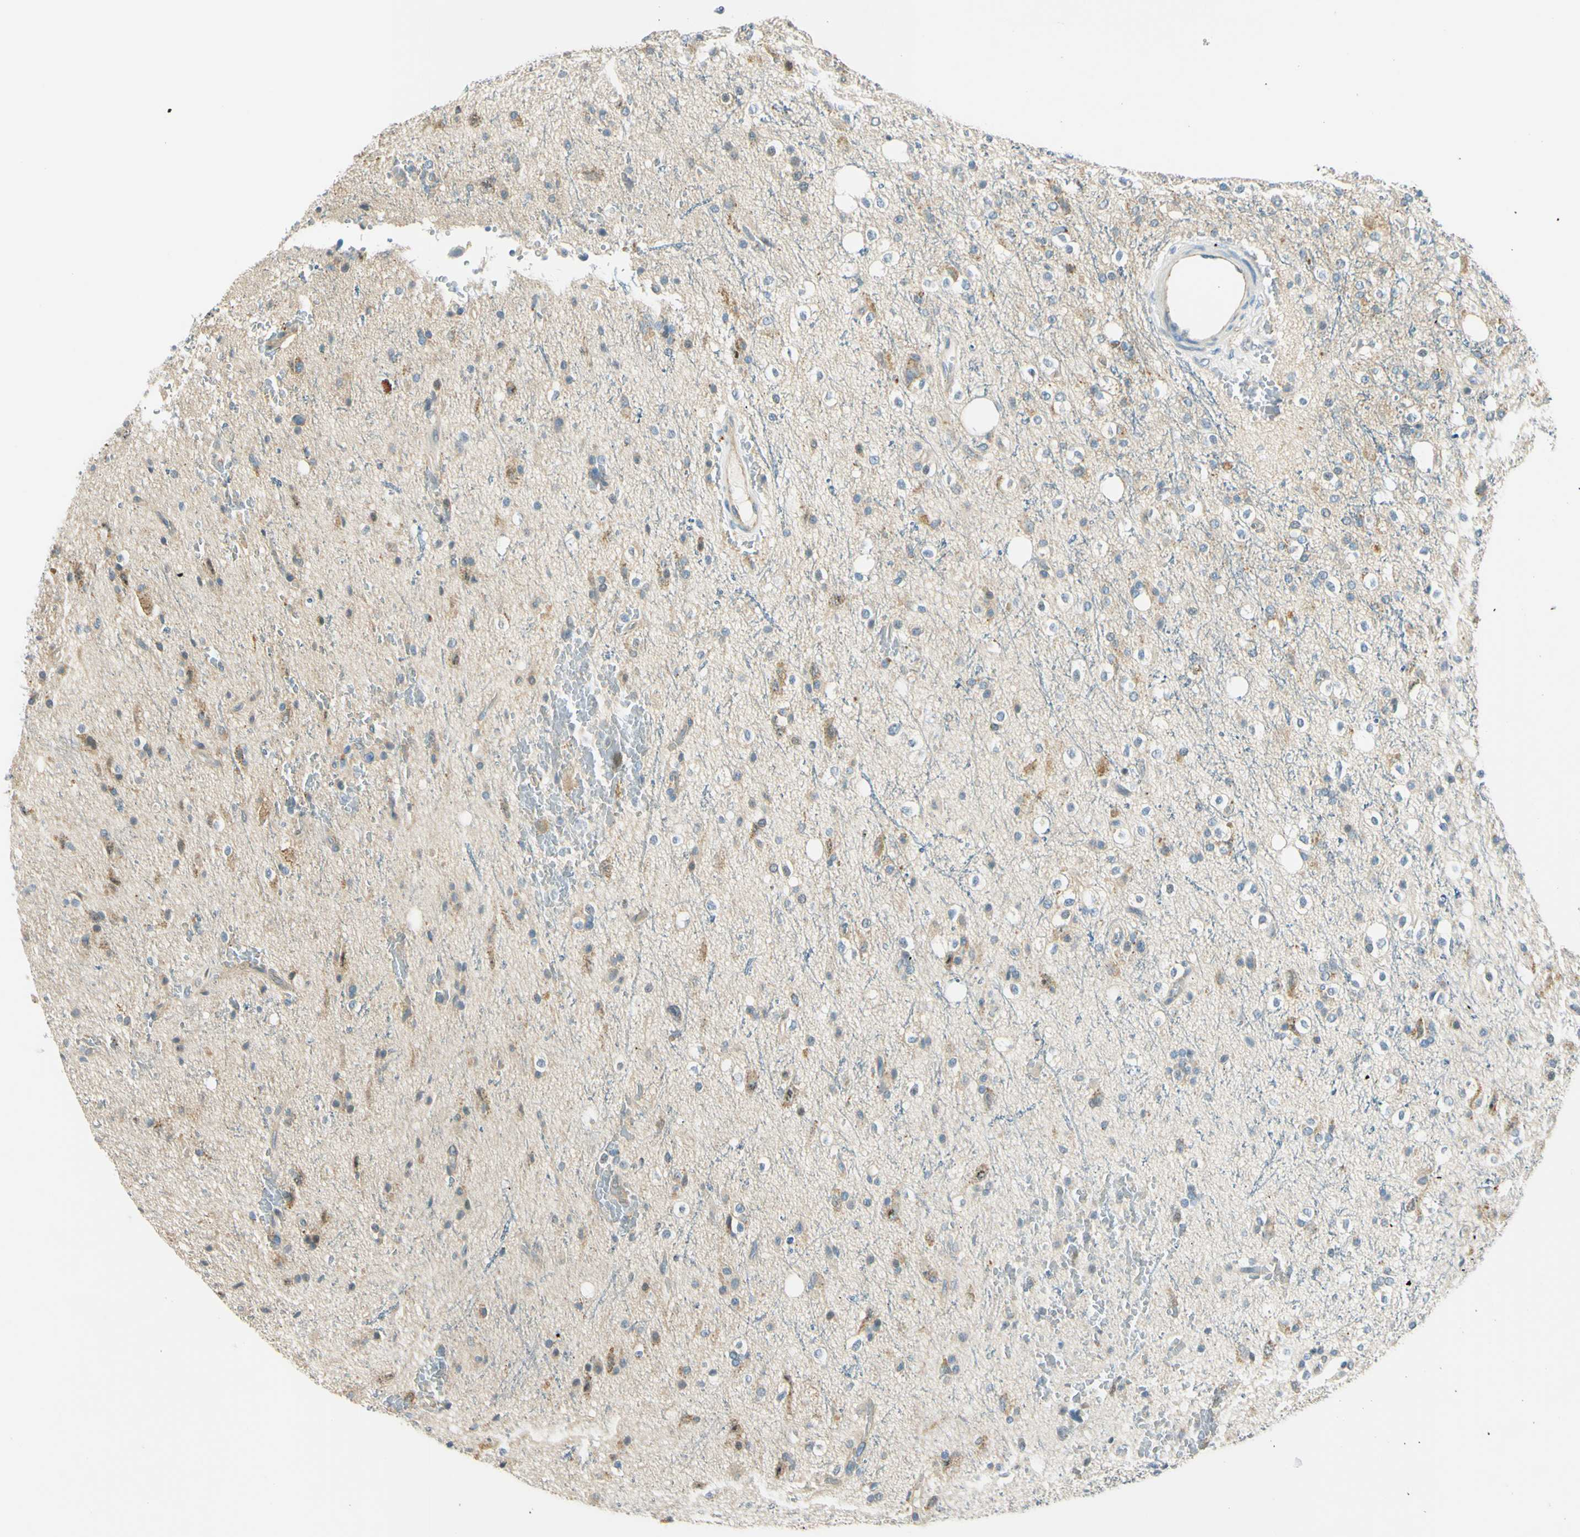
{"staining": {"intensity": "moderate", "quantity": "<25%", "location": "cytoplasmic/membranous"}, "tissue": "glioma", "cell_type": "Tumor cells", "image_type": "cancer", "snomed": [{"axis": "morphology", "description": "Glioma, malignant, High grade"}, {"axis": "topography", "description": "Brain"}], "caption": "Immunohistochemistry staining of glioma, which shows low levels of moderate cytoplasmic/membranous positivity in about <25% of tumor cells indicating moderate cytoplasmic/membranous protein staining. The staining was performed using DAB (brown) for protein detection and nuclei were counterstained in hematoxylin (blue).", "gene": "LAMA3", "patient": {"sex": "male", "age": 47}}